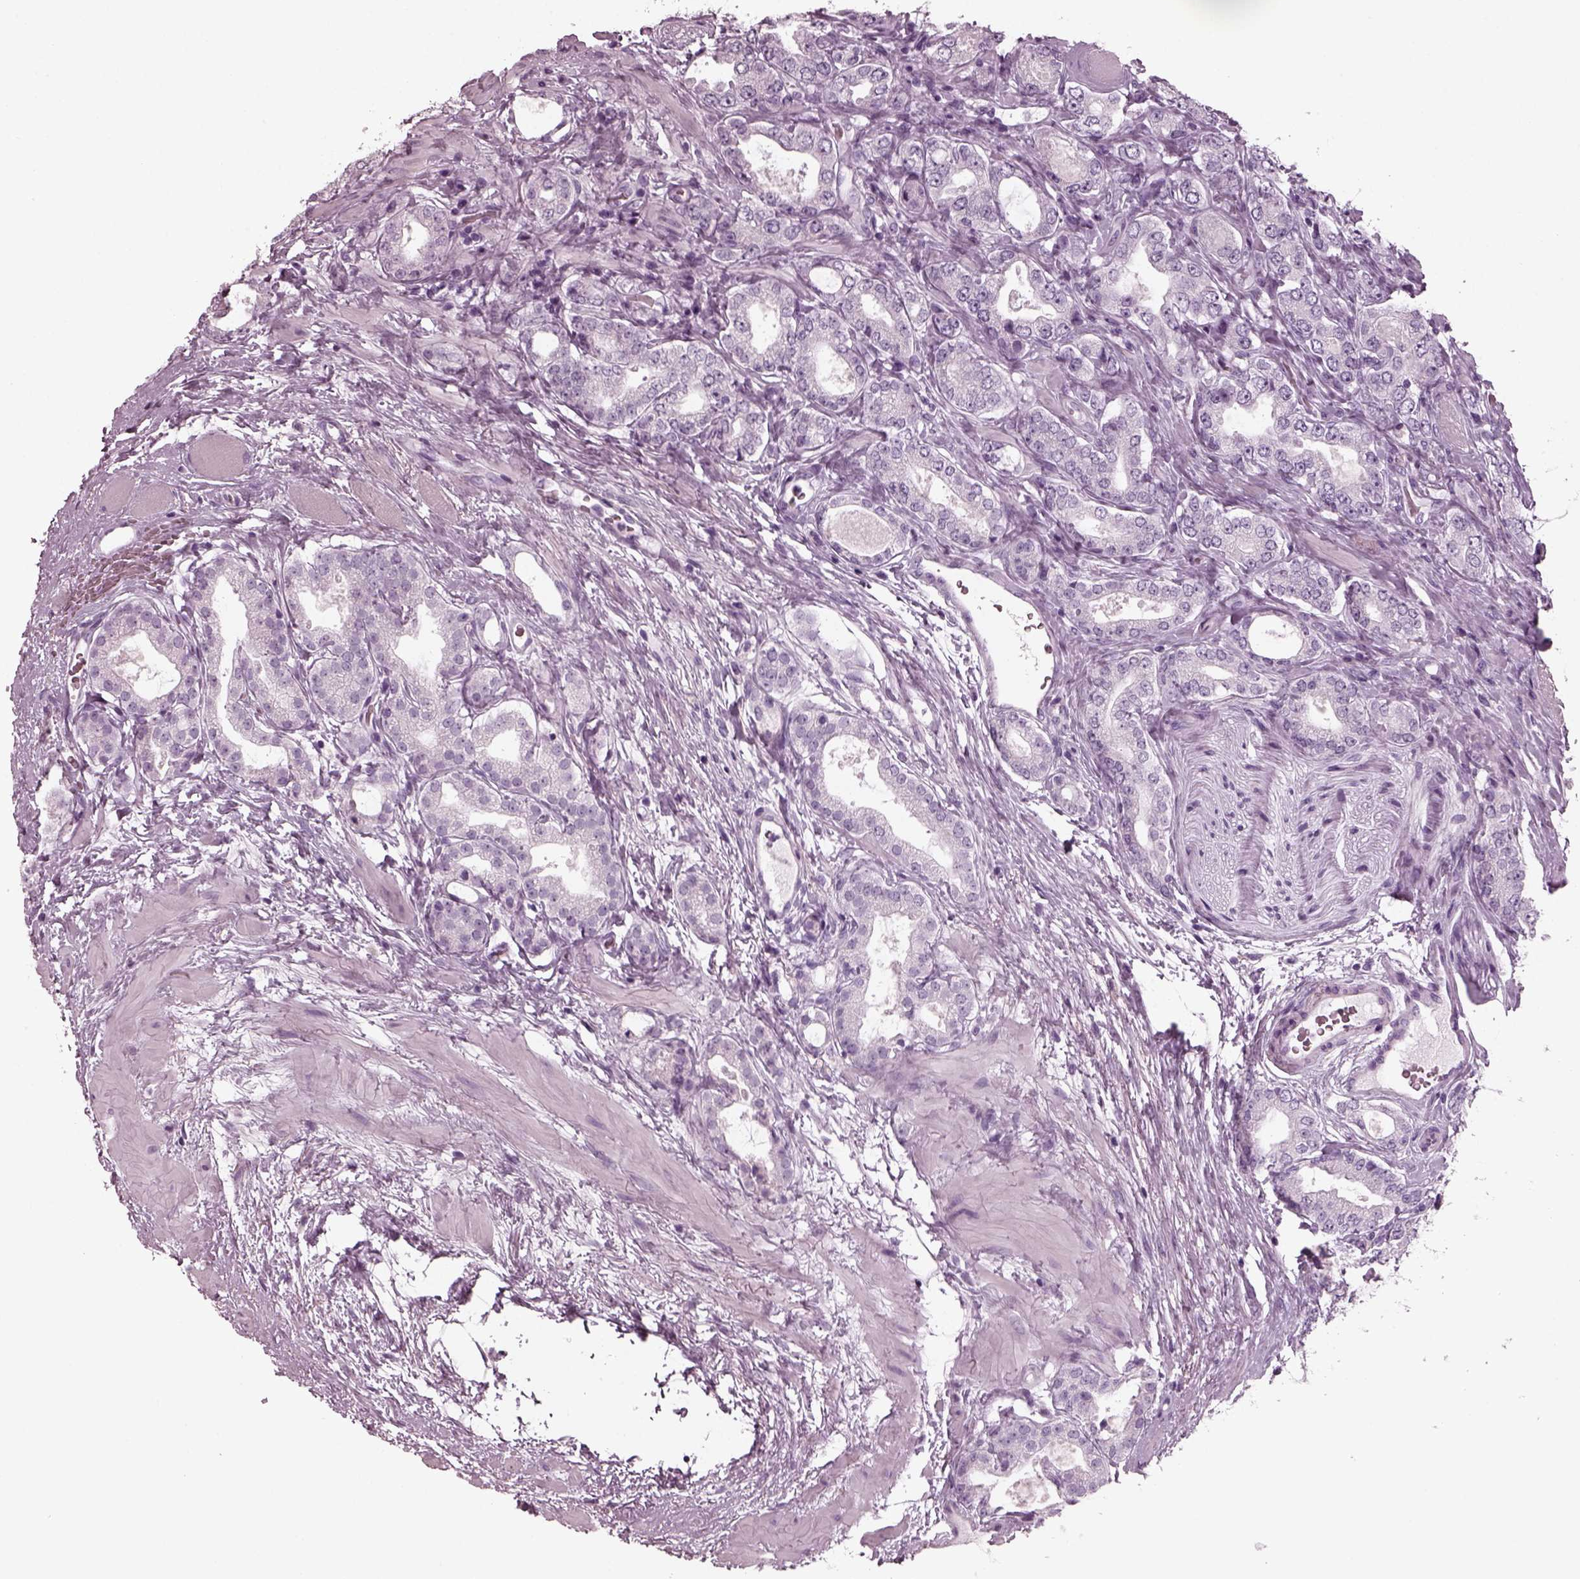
{"staining": {"intensity": "negative", "quantity": "none", "location": "none"}, "tissue": "prostate cancer", "cell_type": "Tumor cells", "image_type": "cancer", "snomed": [{"axis": "morphology", "description": "Adenocarcinoma, NOS"}, {"axis": "topography", "description": "Prostate"}], "caption": "Immunohistochemical staining of human adenocarcinoma (prostate) demonstrates no significant staining in tumor cells.", "gene": "RCVRN", "patient": {"sex": "male", "age": 64}}